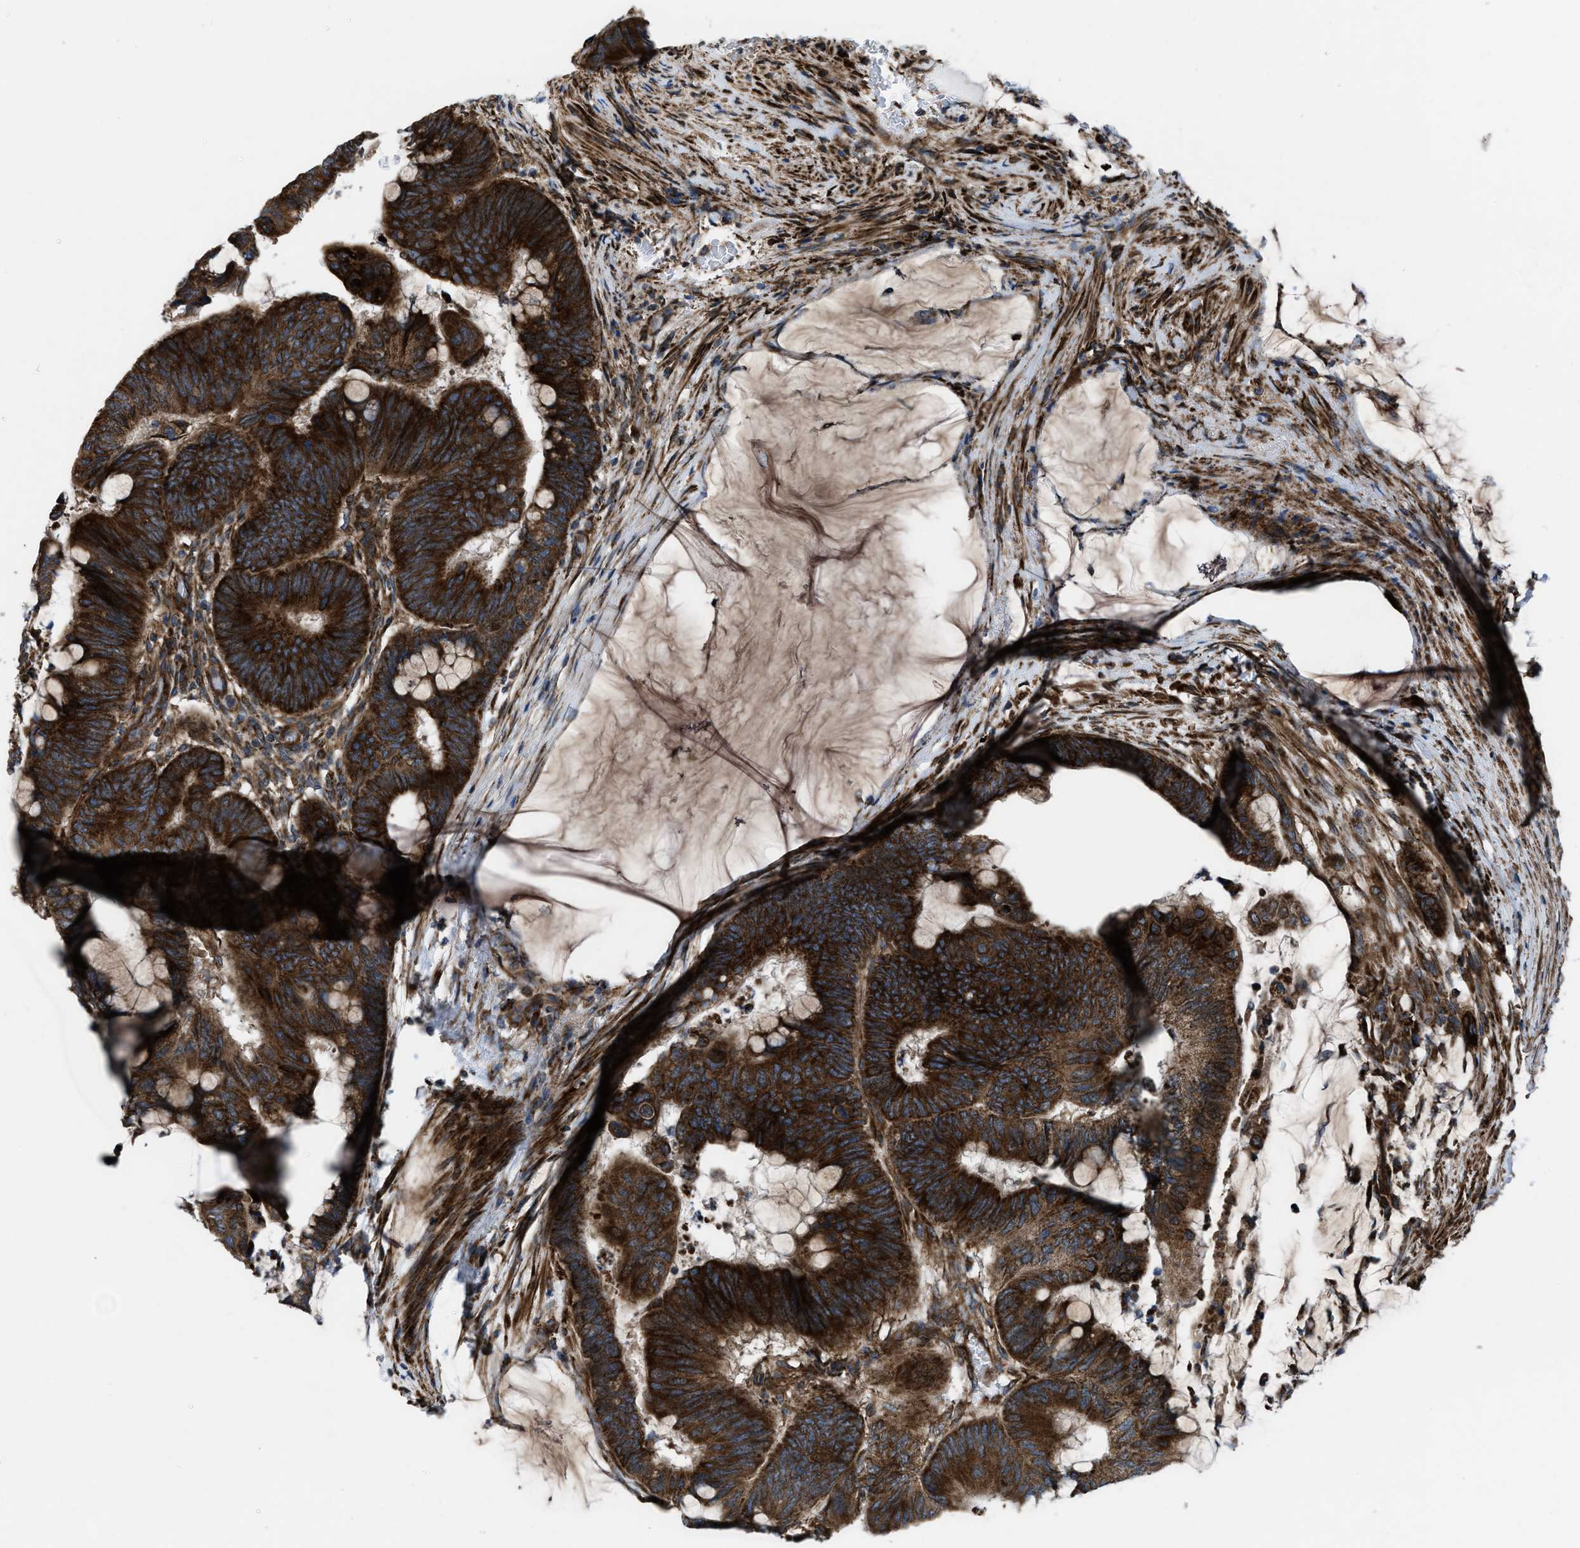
{"staining": {"intensity": "strong", "quantity": ">75%", "location": "cytoplasmic/membranous"}, "tissue": "colorectal cancer", "cell_type": "Tumor cells", "image_type": "cancer", "snomed": [{"axis": "morphology", "description": "Normal tissue, NOS"}, {"axis": "morphology", "description": "Adenocarcinoma, NOS"}, {"axis": "topography", "description": "Rectum"}], "caption": "Protein analysis of colorectal cancer tissue reveals strong cytoplasmic/membranous positivity in about >75% of tumor cells.", "gene": "PER3", "patient": {"sex": "male", "age": 92}}